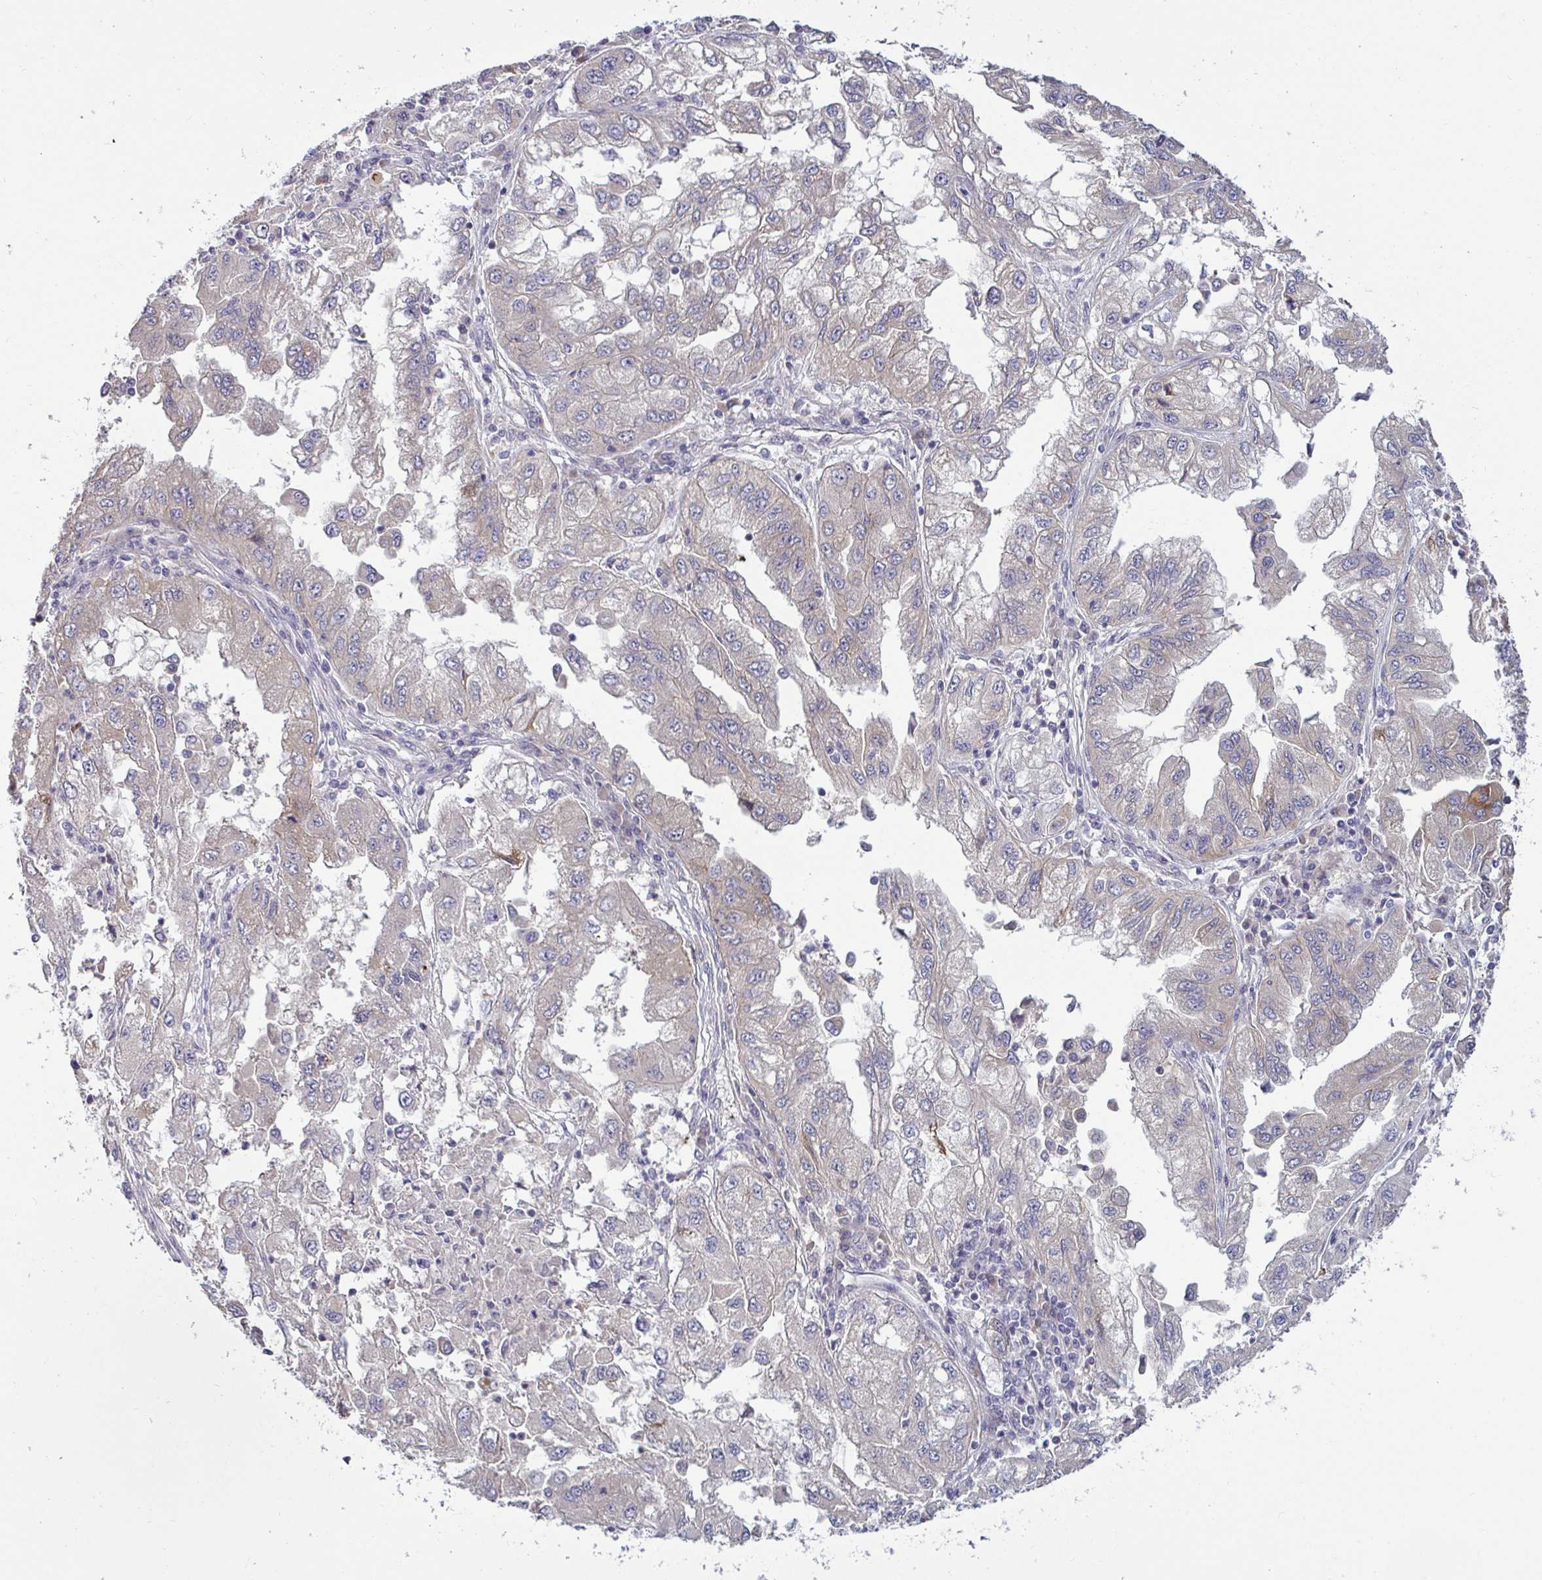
{"staining": {"intensity": "weak", "quantity": "25%-75%", "location": "cytoplasmic/membranous"}, "tissue": "lung cancer", "cell_type": "Tumor cells", "image_type": "cancer", "snomed": [{"axis": "morphology", "description": "Adenocarcinoma, NOS"}, {"axis": "morphology", "description": "Adenocarcinoma primary or metastatic"}, {"axis": "topography", "description": "Lung"}], "caption": "DAB (3,3'-diaminobenzidine) immunohistochemical staining of lung cancer reveals weak cytoplasmic/membranous protein expression in about 25%-75% of tumor cells.", "gene": "GSTM1", "patient": {"sex": "male", "age": 74}}